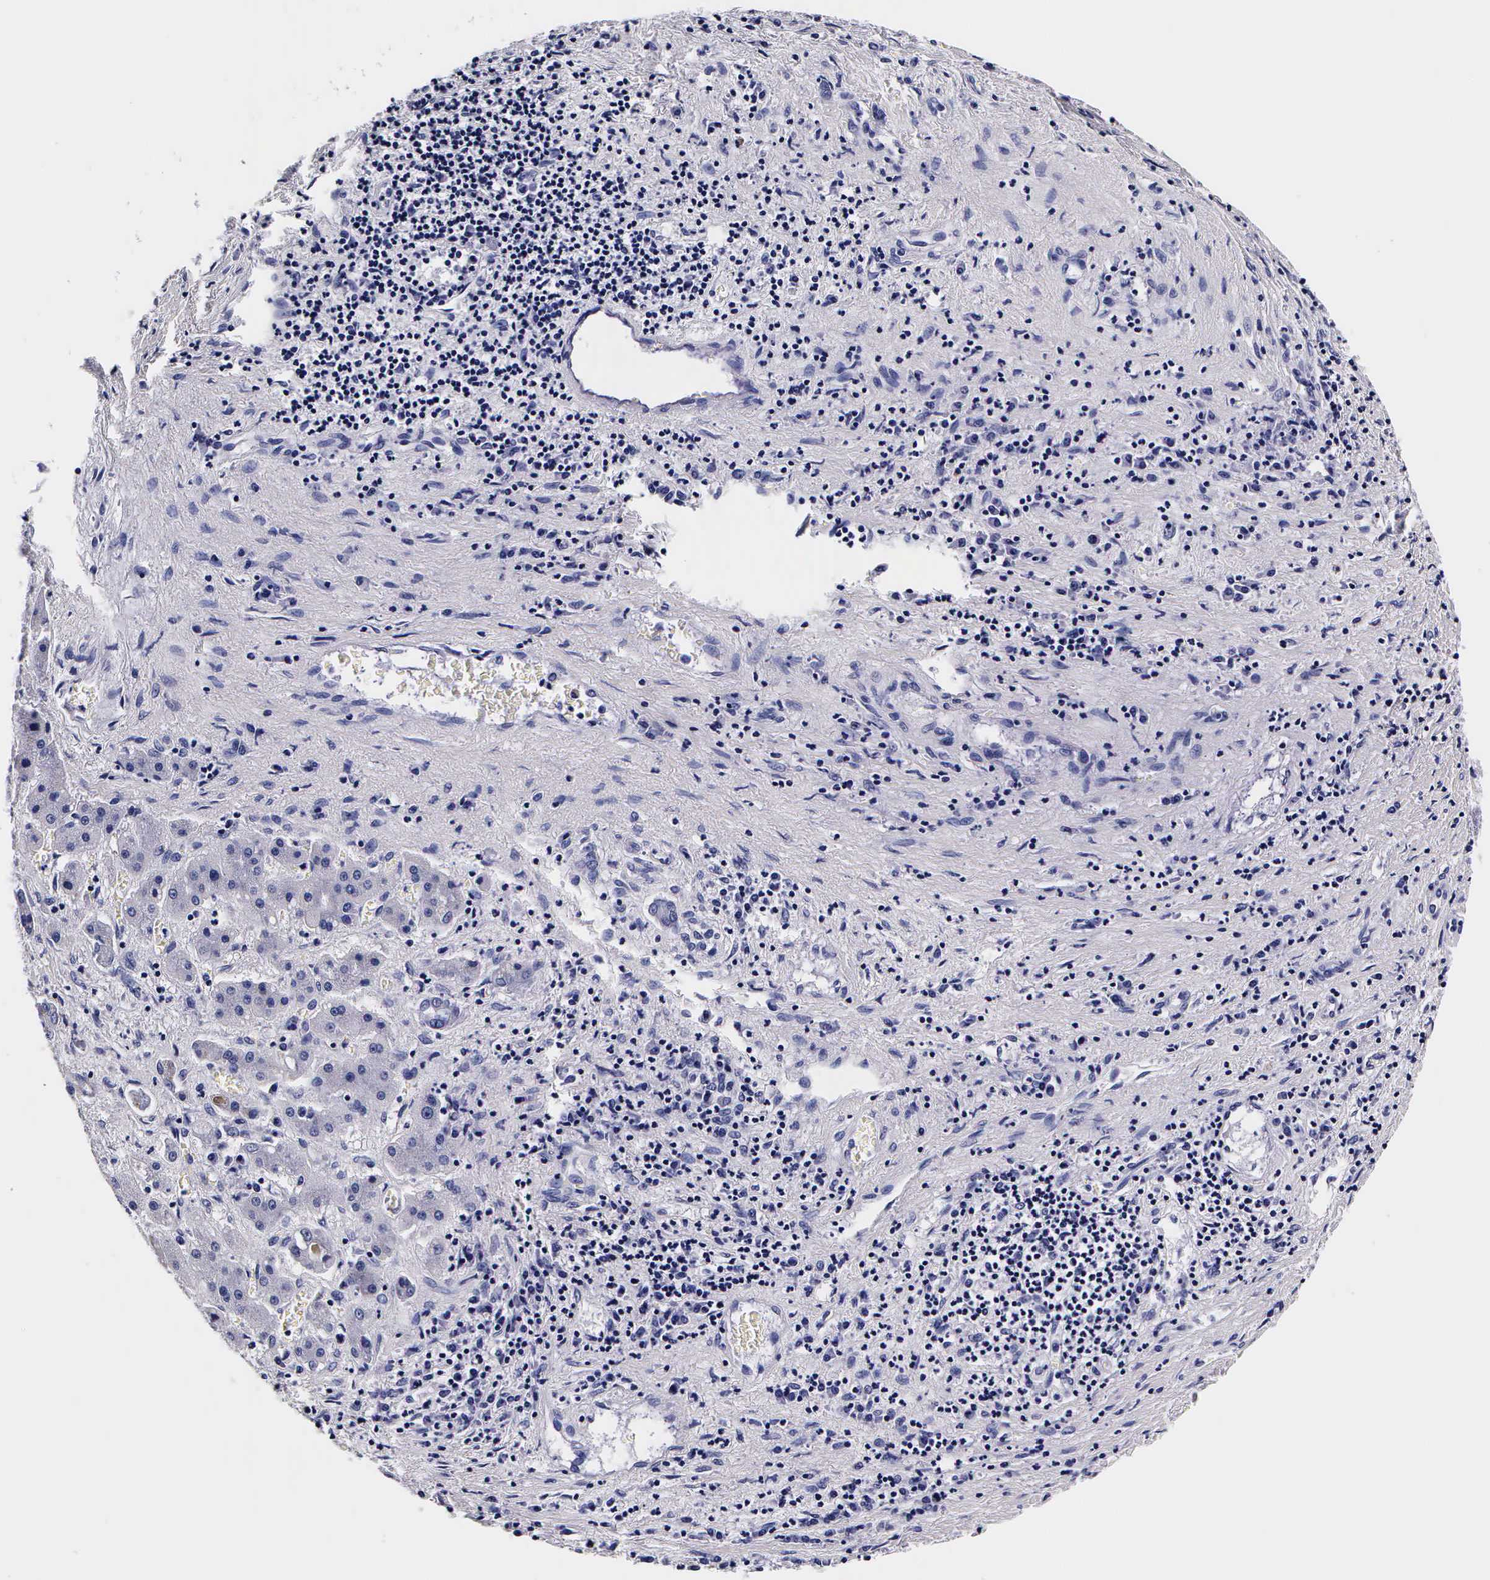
{"staining": {"intensity": "negative", "quantity": "none", "location": "none"}, "tissue": "liver cancer", "cell_type": "Tumor cells", "image_type": "cancer", "snomed": [{"axis": "morphology", "description": "Carcinoma, Hepatocellular, NOS"}, {"axis": "topography", "description": "Liver"}], "caption": "High power microscopy histopathology image of an IHC histopathology image of liver cancer, revealing no significant positivity in tumor cells. (DAB (3,3'-diaminobenzidine) immunohistochemistry with hematoxylin counter stain).", "gene": "IAPP", "patient": {"sex": "male", "age": 24}}